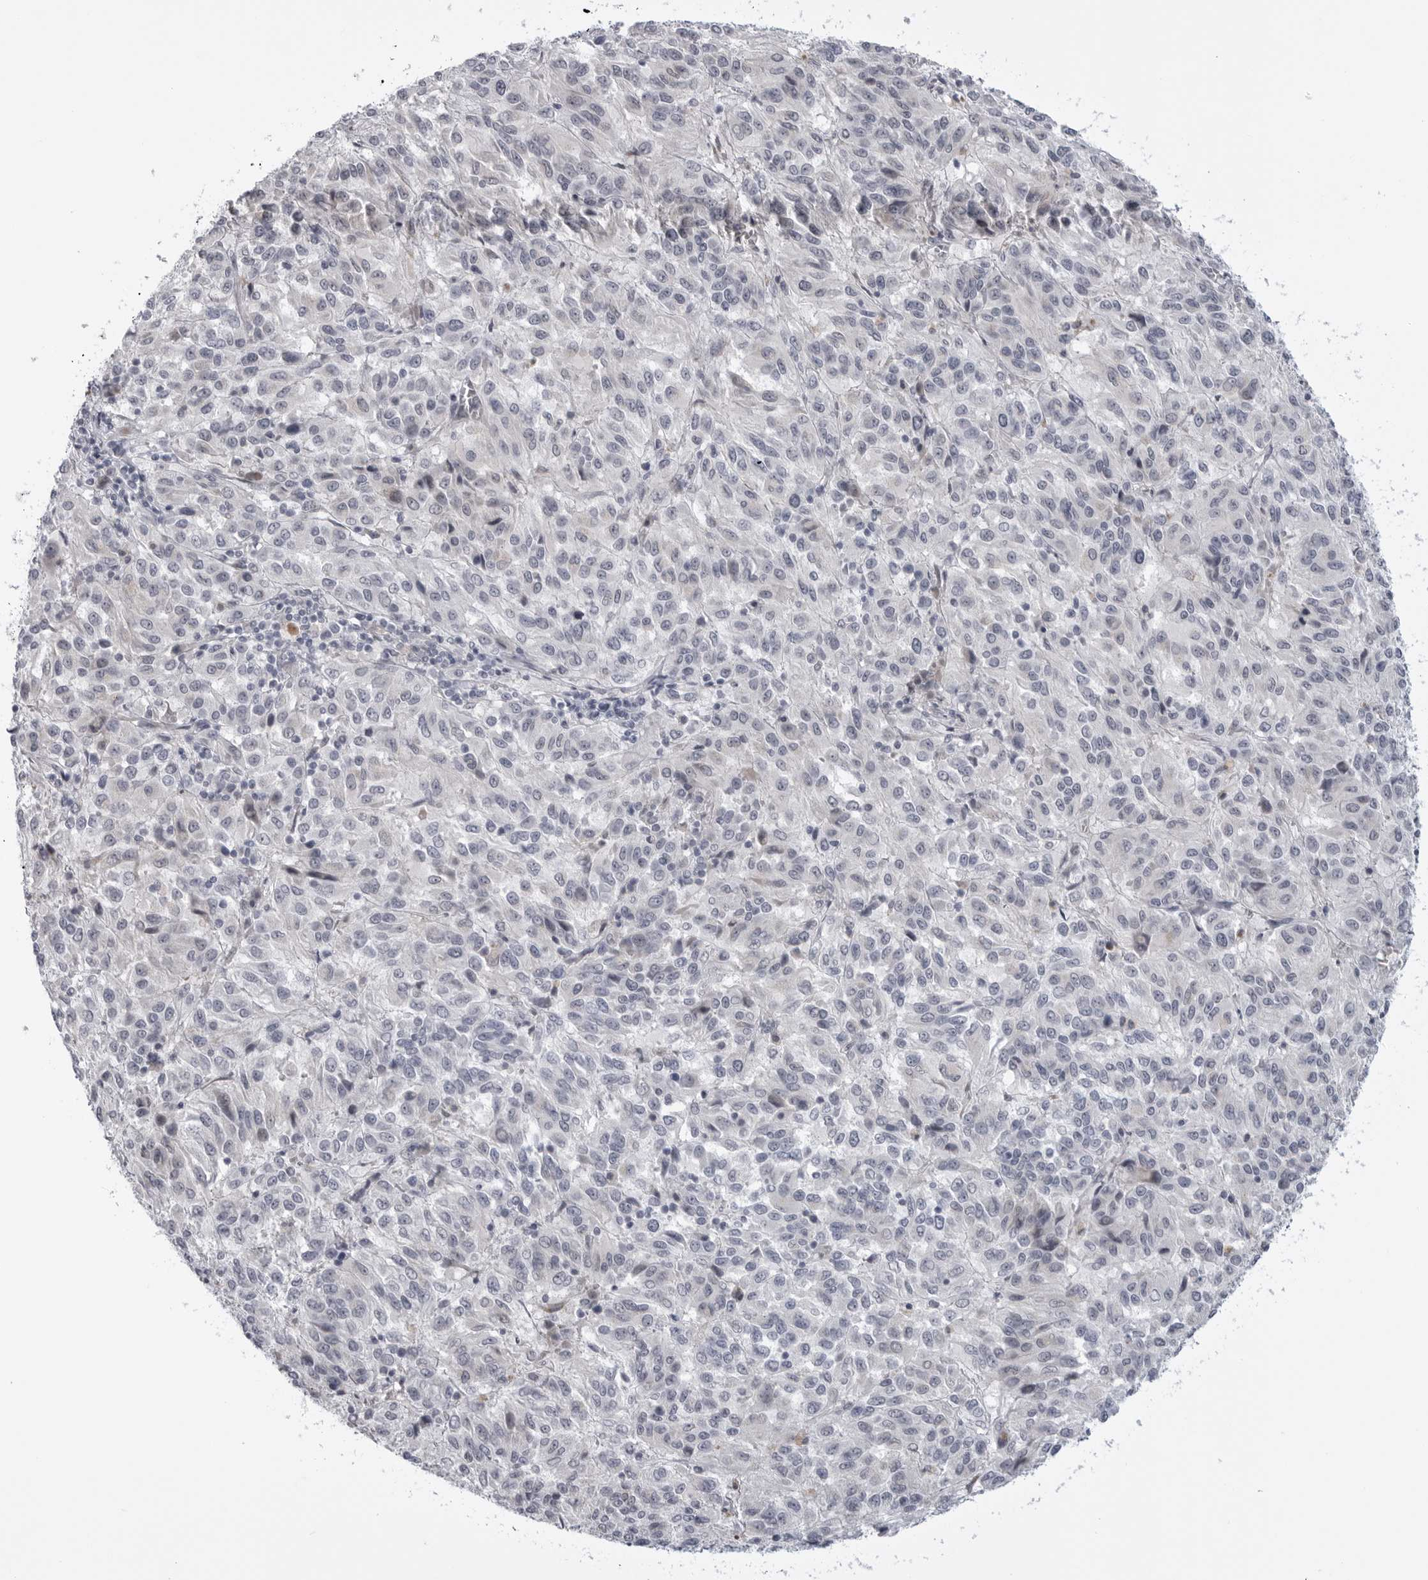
{"staining": {"intensity": "negative", "quantity": "none", "location": "none"}, "tissue": "melanoma", "cell_type": "Tumor cells", "image_type": "cancer", "snomed": [{"axis": "morphology", "description": "Malignant melanoma, Metastatic site"}, {"axis": "topography", "description": "Lung"}], "caption": "Protein analysis of melanoma exhibits no significant staining in tumor cells. Nuclei are stained in blue.", "gene": "LRRC45", "patient": {"sex": "male", "age": 64}}